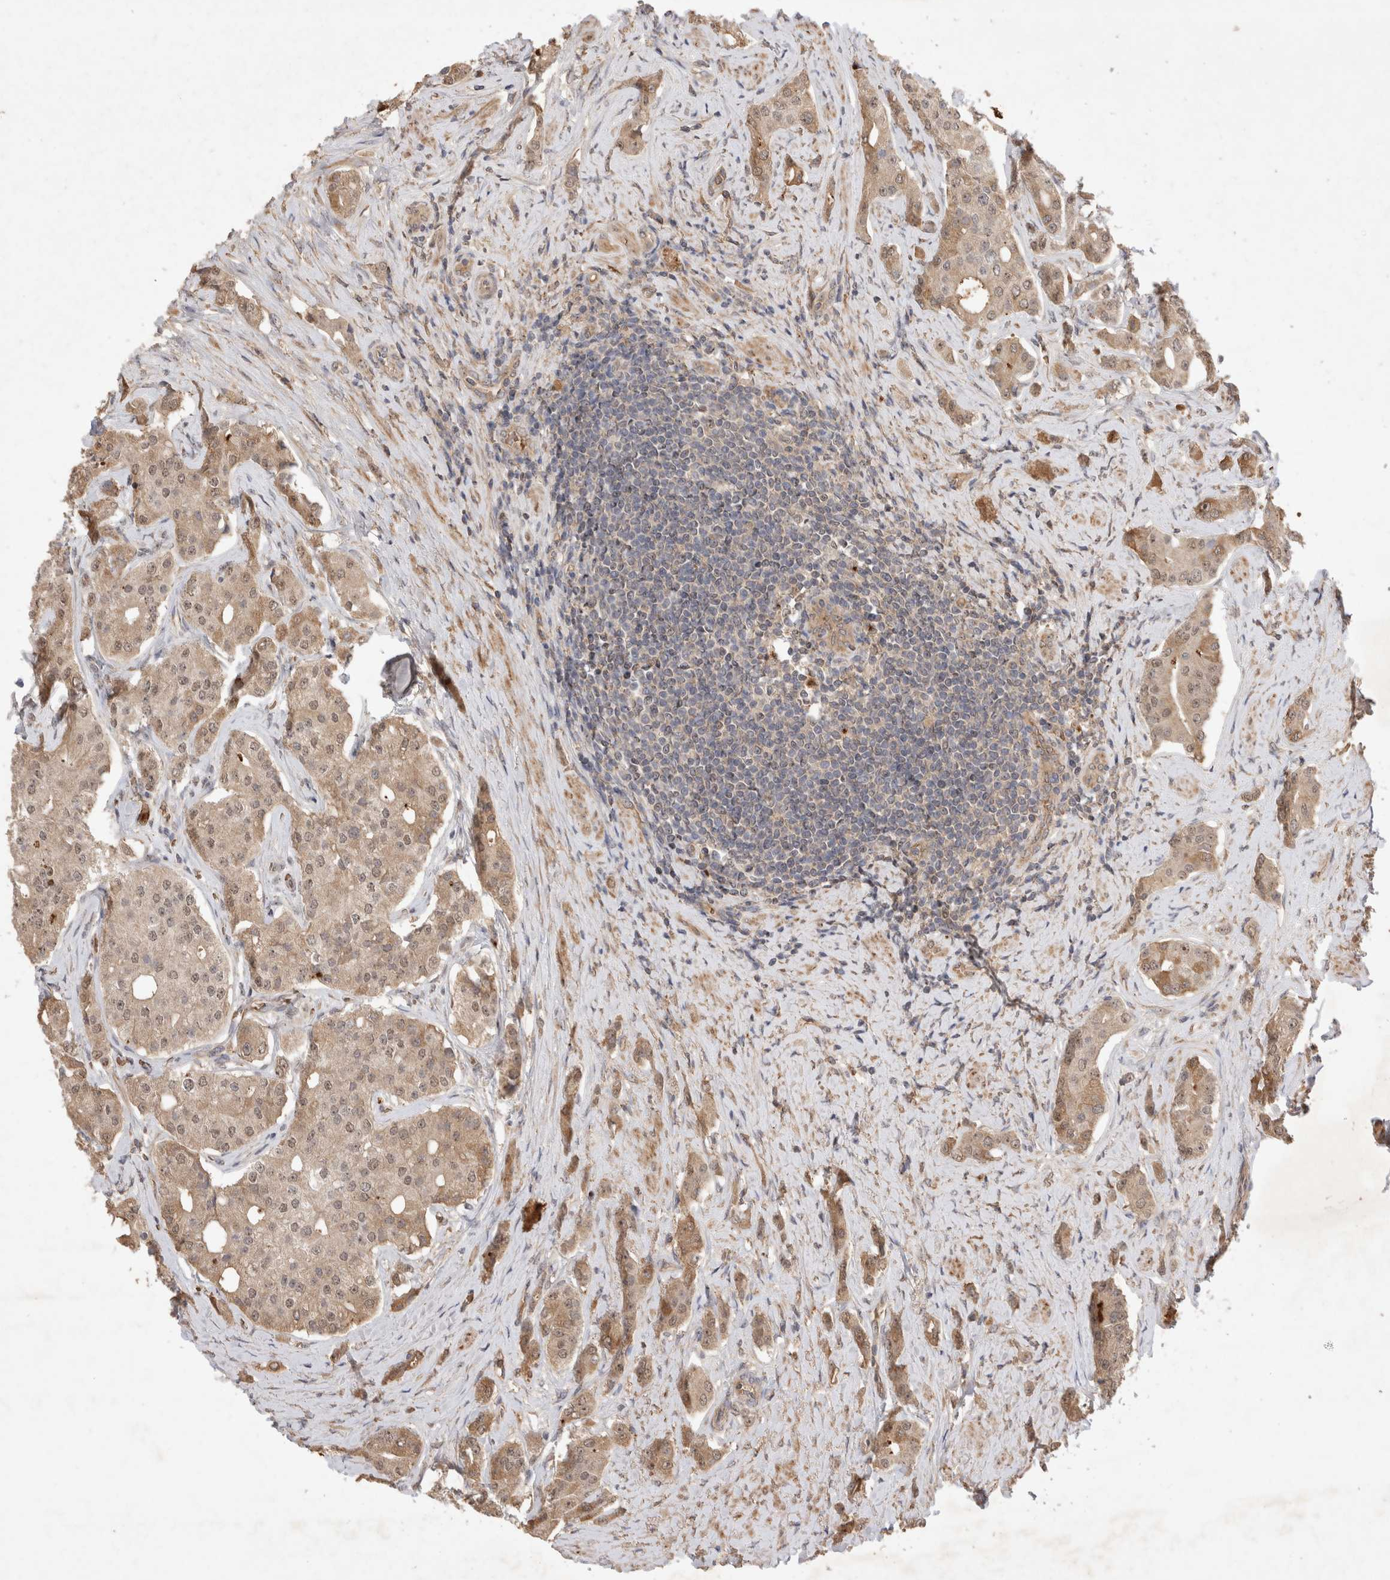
{"staining": {"intensity": "weak", "quantity": ">75%", "location": "cytoplasmic/membranous,nuclear"}, "tissue": "prostate cancer", "cell_type": "Tumor cells", "image_type": "cancer", "snomed": [{"axis": "morphology", "description": "Adenocarcinoma, High grade"}, {"axis": "topography", "description": "Prostate"}], "caption": "Prostate cancer stained with DAB (3,3'-diaminobenzidine) immunohistochemistry (IHC) shows low levels of weak cytoplasmic/membranous and nuclear staining in about >75% of tumor cells.", "gene": "FAM221A", "patient": {"sex": "male", "age": 71}}